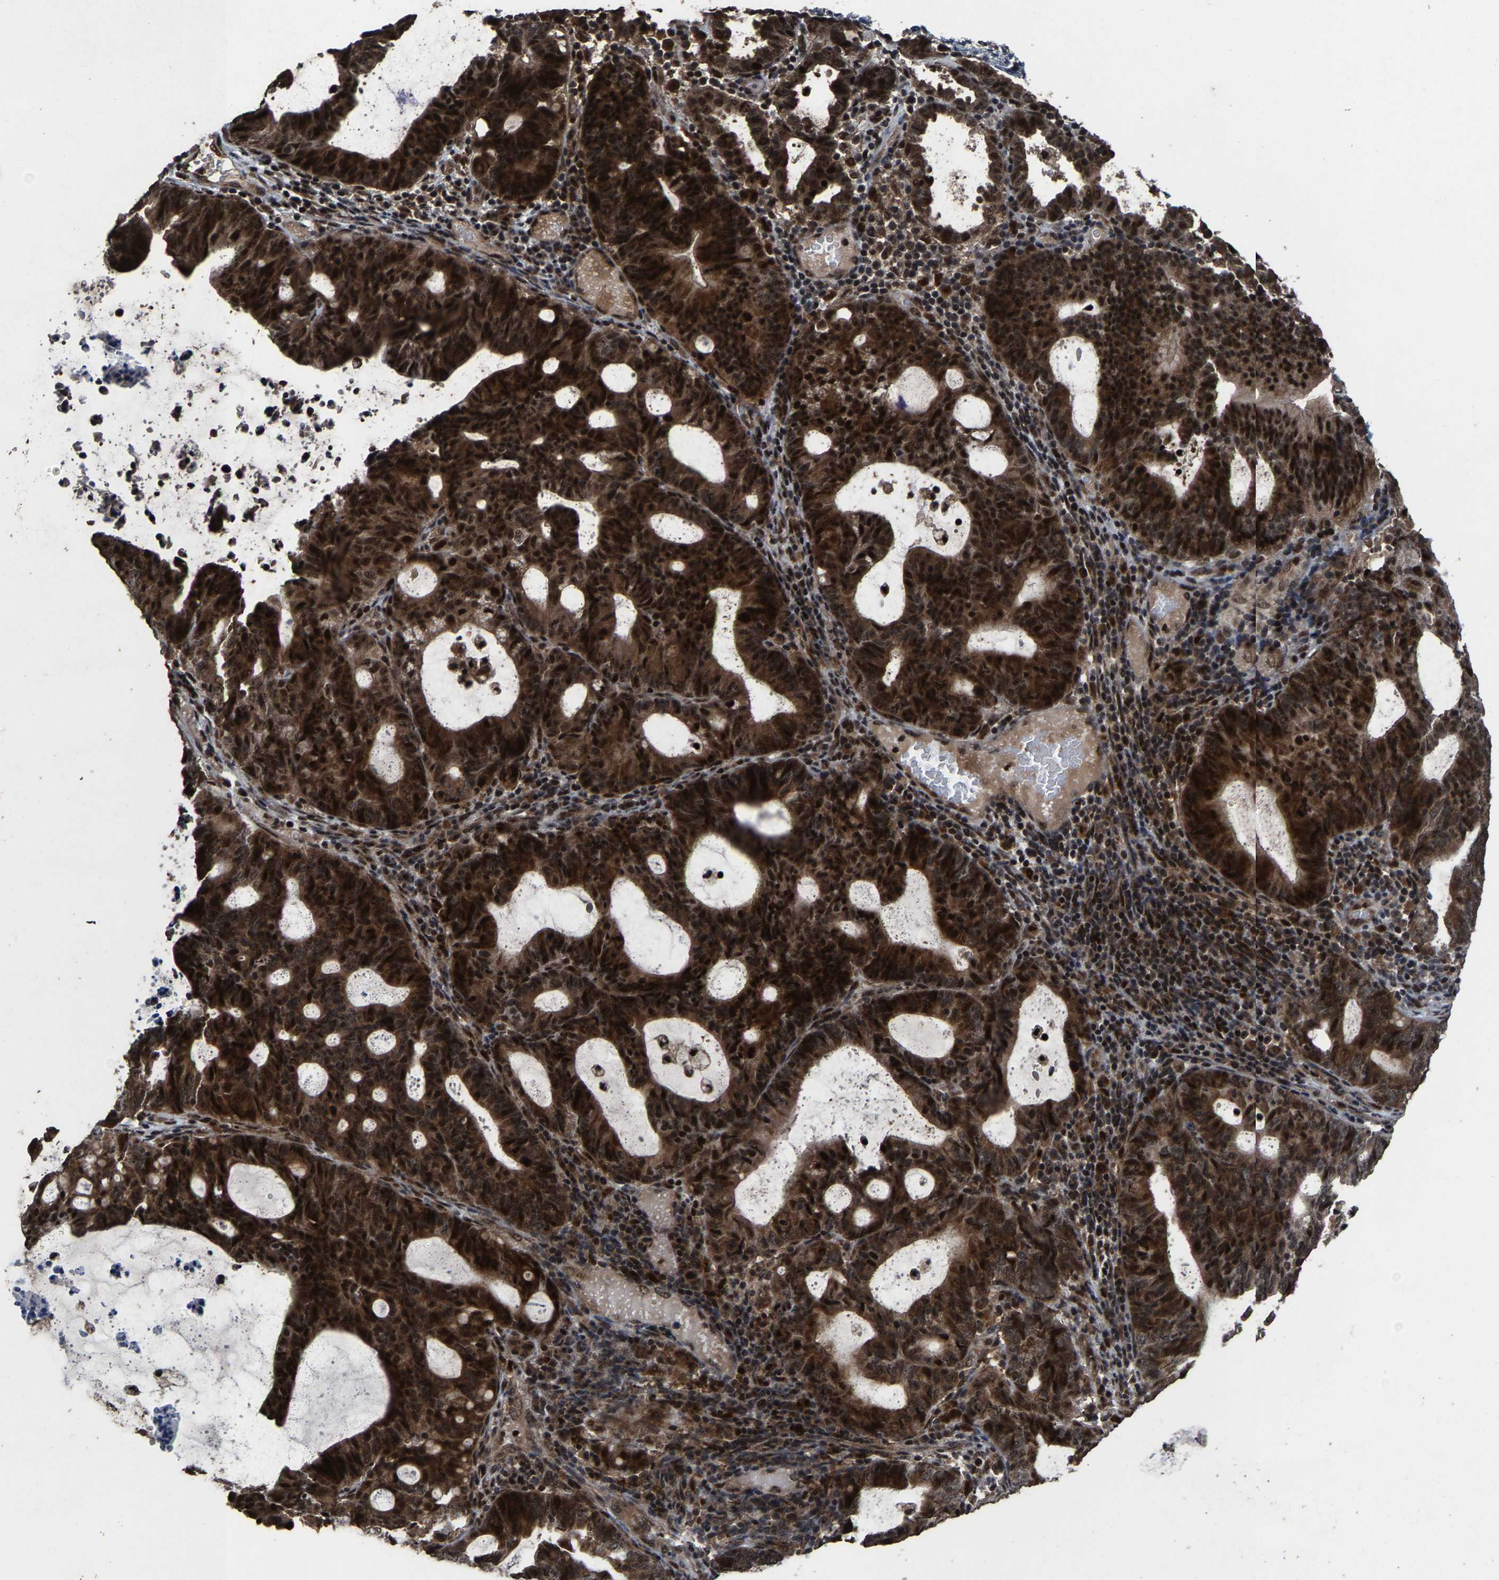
{"staining": {"intensity": "strong", "quantity": ">75%", "location": "cytoplasmic/membranous,nuclear"}, "tissue": "endometrial cancer", "cell_type": "Tumor cells", "image_type": "cancer", "snomed": [{"axis": "morphology", "description": "Adenocarcinoma, NOS"}, {"axis": "topography", "description": "Uterus"}], "caption": "About >75% of tumor cells in endometrial cancer (adenocarcinoma) show strong cytoplasmic/membranous and nuclear protein positivity as visualized by brown immunohistochemical staining.", "gene": "HAUS6", "patient": {"sex": "female", "age": 83}}